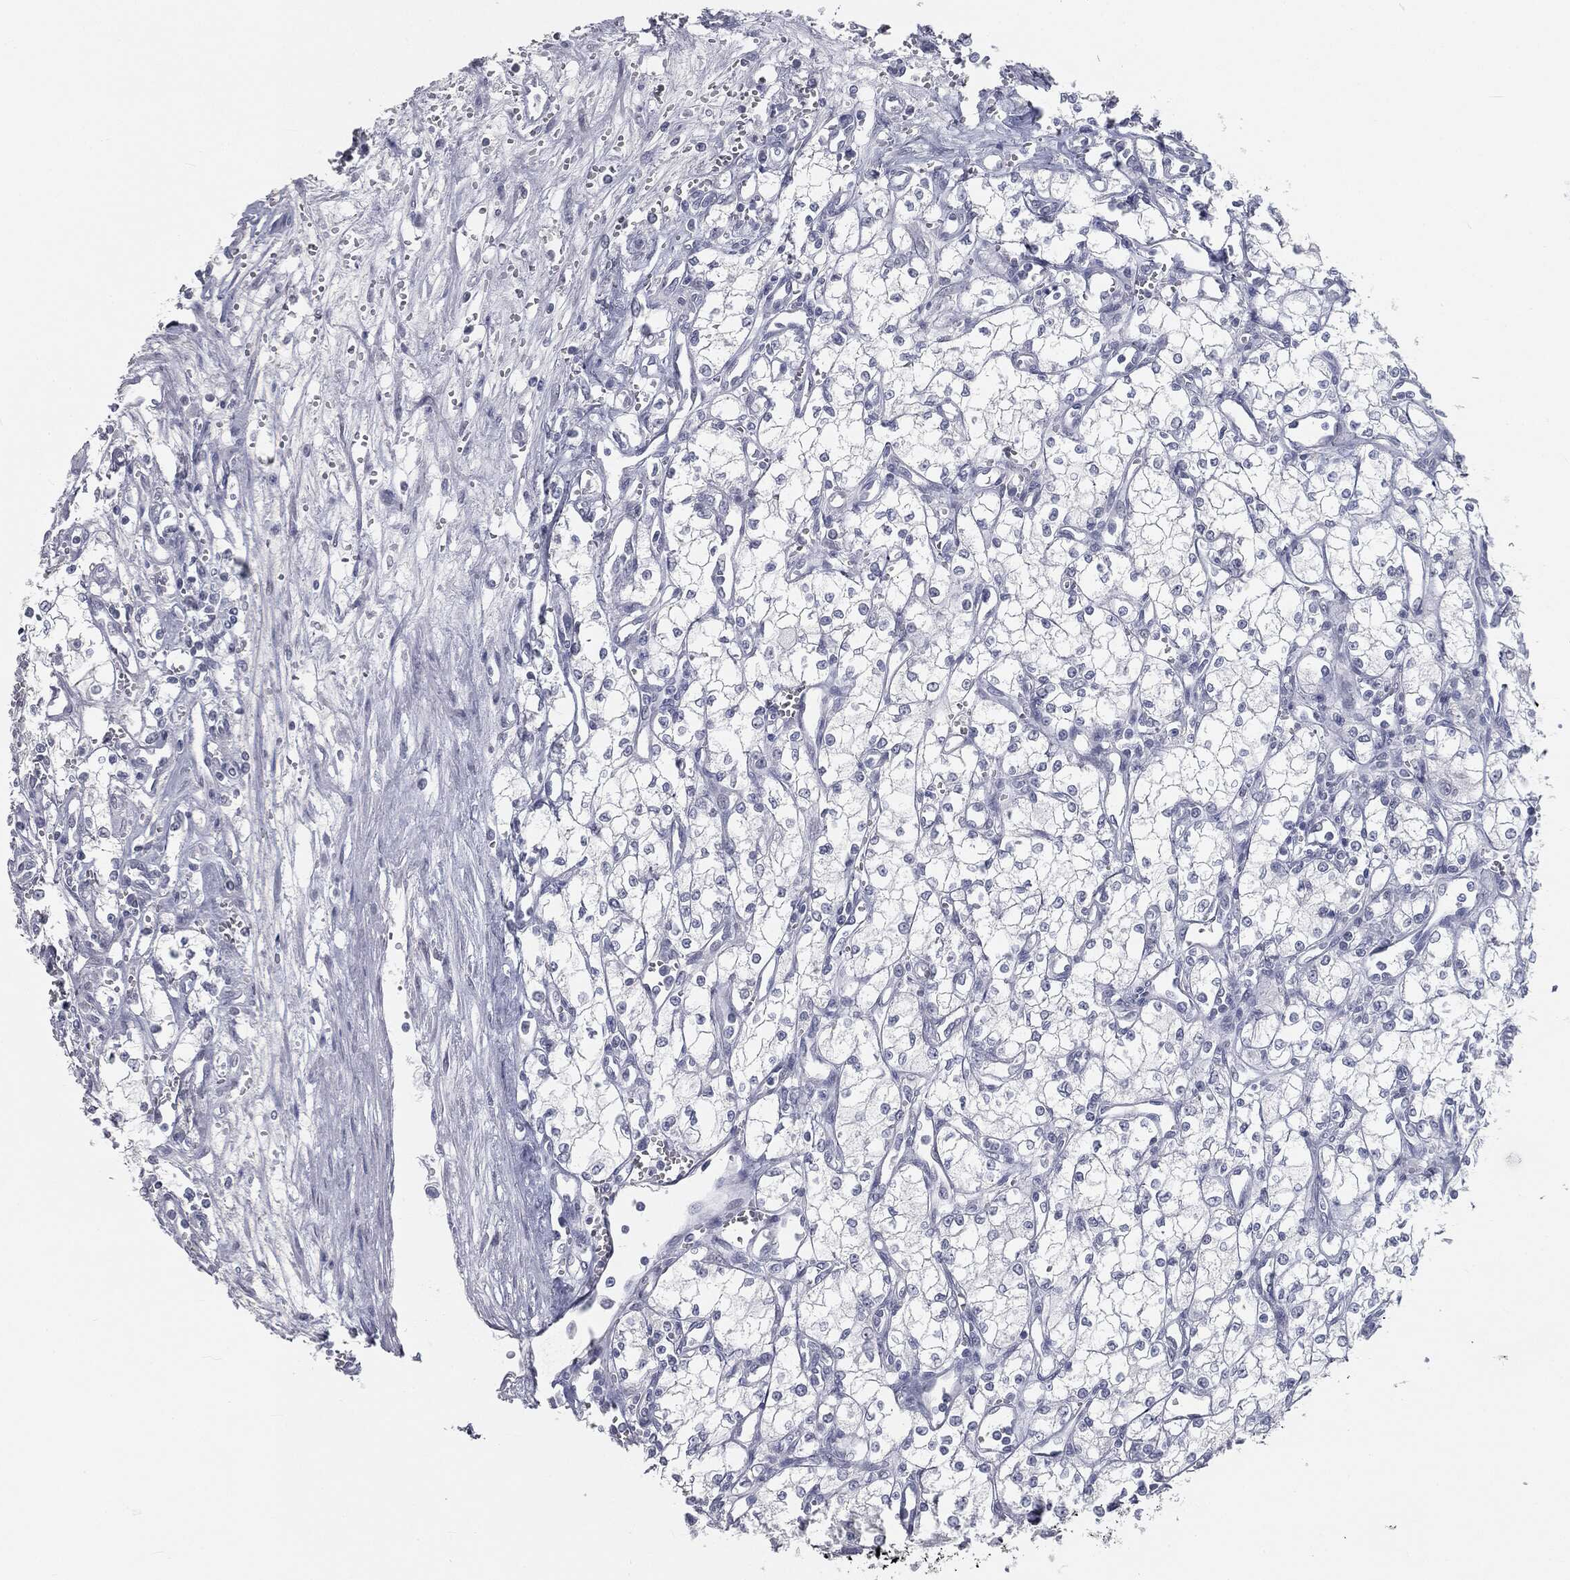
{"staining": {"intensity": "negative", "quantity": "none", "location": "none"}, "tissue": "renal cancer", "cell_type": "Tumor cells", "image_type": "cancer", "snomed": [{"axis": "morphology", "description": "Adenocarcinoma, NOS"}, {"axis": "topography", "description": "Kidney"}], "caption": "Immunohistochemistry photomicrograph of neoplastic tissue: human adenocarcinoma (renal) stained with DAB reveals no significant protein positivity in tumor cells. Brightfield microscopy of IHC stained with DAB (brown) and hematoxylin (blue), captured at high magnification.", "gene": "PRAME", "patient": {"sex": "male", "age": 59}}